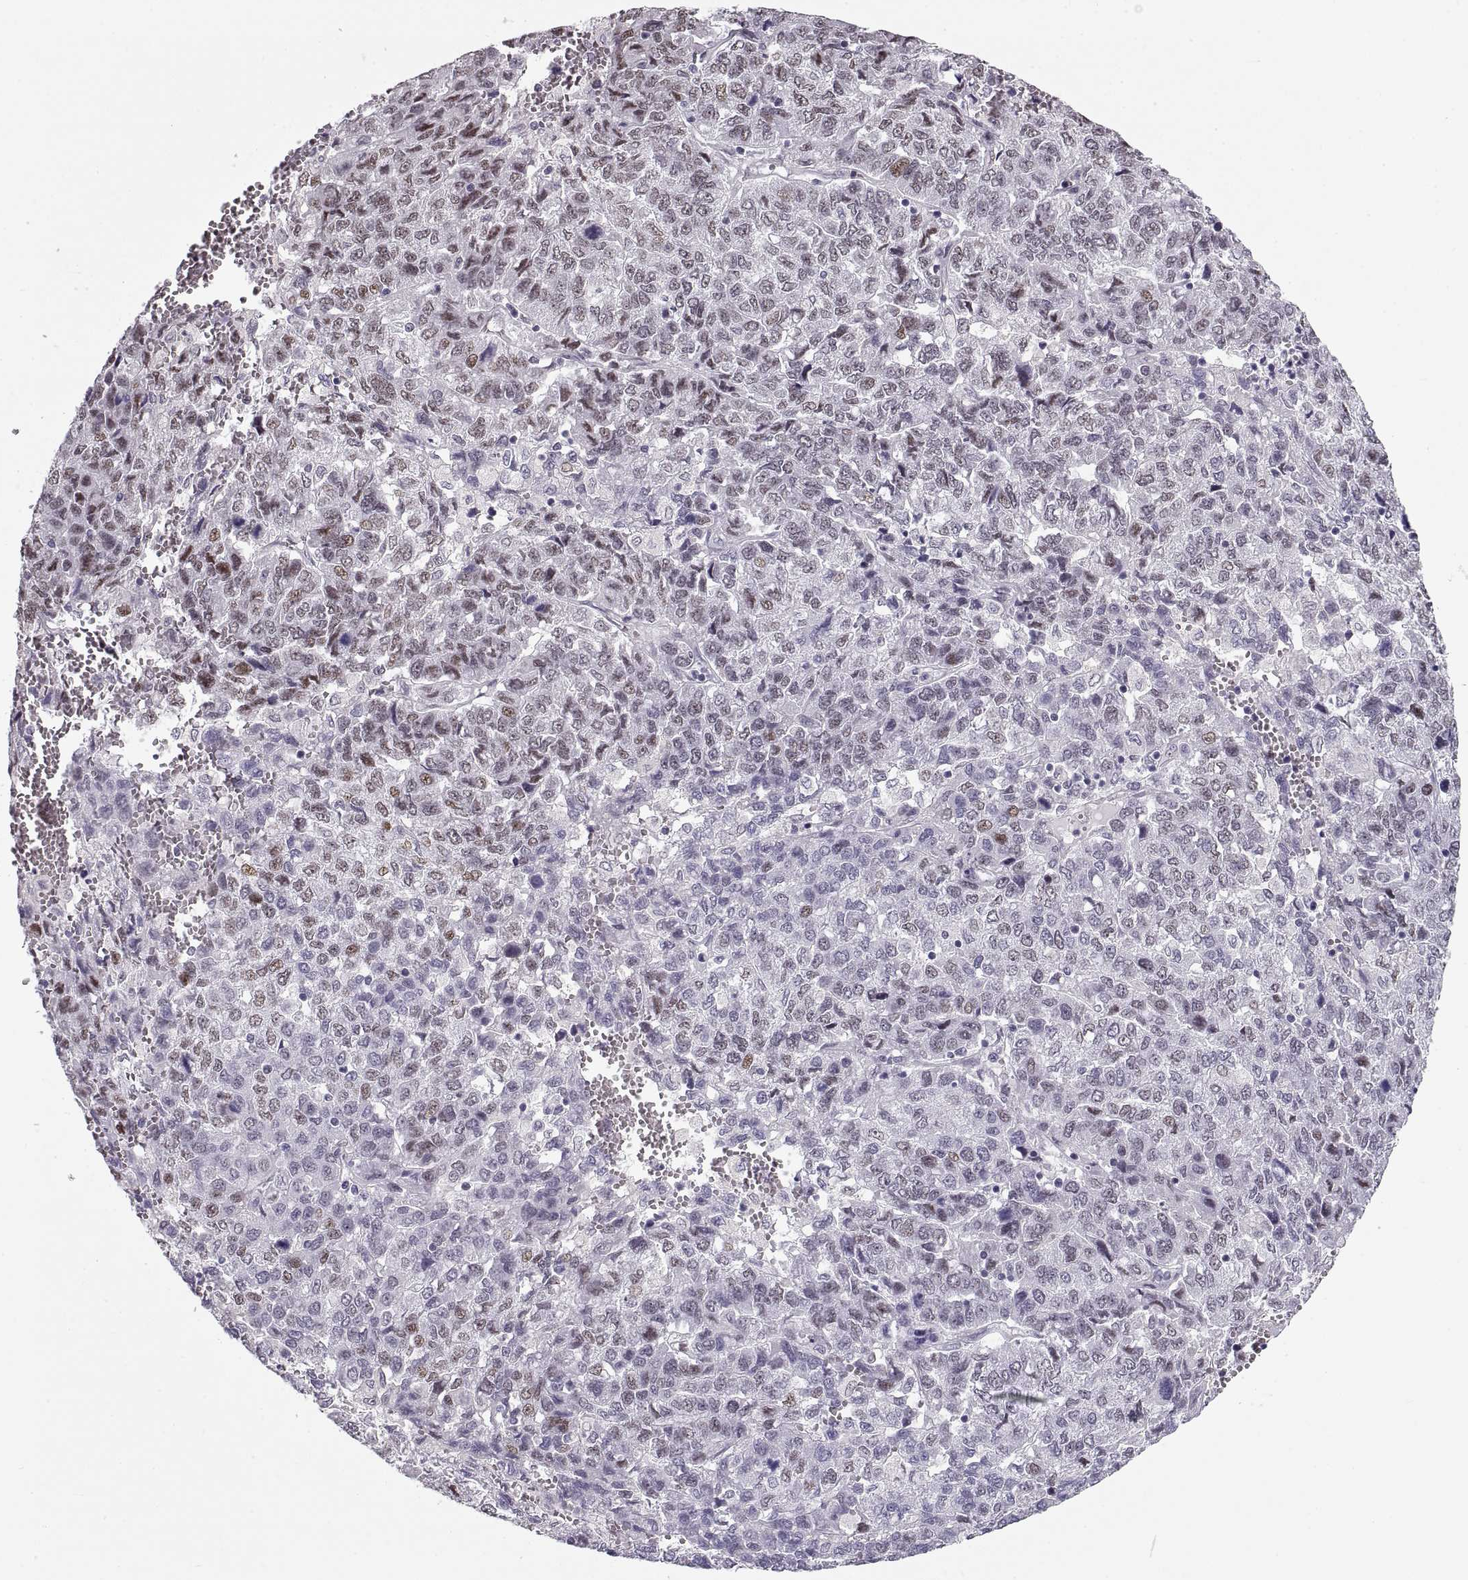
{"staining": {"intensity": "weak", "quantity": "<25%", "location": "nuclear"}, "tissue": "liver cancer", "cell_type": "Tumor cells", "image_type": "cancer", "snomed": [{"axis": "morphology", "description": "Carcinoma, Hepatocellular, NOS"}, {"axis": "topography", "description": "Liver"}], "caption": "IHC image of human liver hepatocellular carcinoma stained for a protein (brown), which demonstrates no expression in tumor cells. (Immunohistochemistry (ihc), brightfield microscopy, high magnification).", "gene": "NANOS3", "patient": {"sex": "male", "age": 69}}